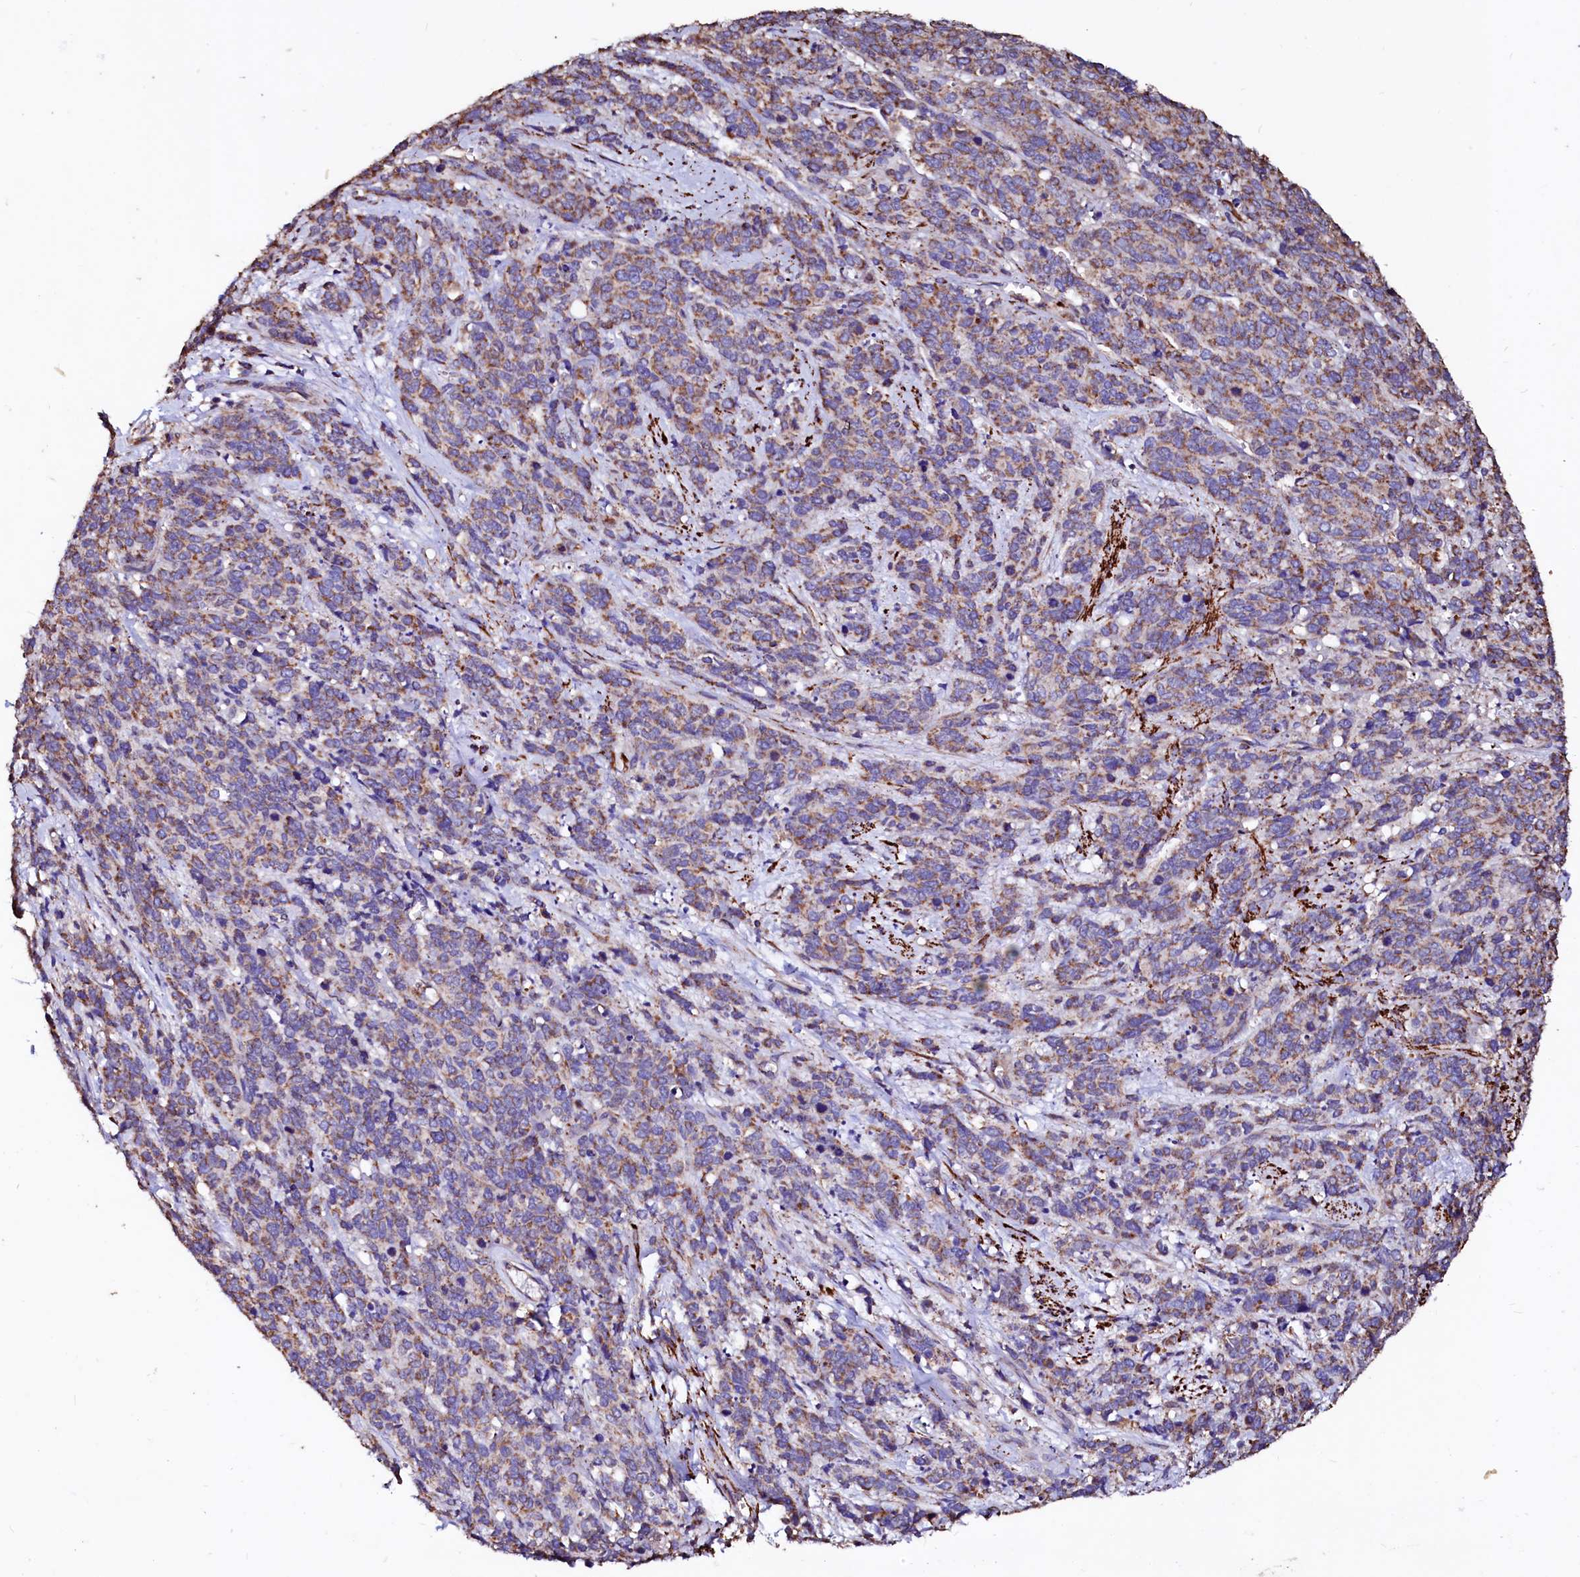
{"staining": {"intensity": "moderate", "quantity": ">75%", "location": "cytoplasmic/membranous"}, "tissue": "cervical cancer", "cell_type": "Tumor cells", "image_type": "cancer", "snomed": [{"axis": "morphology", "description": "Squamous cell carcinoma, NOS"}, {"axis": "topography", "description": "Cervix"}], "caption": "Protein expression analysis of human squamous cell carcinoma (cervical) reveals moderate cytoplasmic/membranous expression in about >75% of tumor cells.", "gene": "MAOB", "patient": {"sex": "female", "age": 60}}